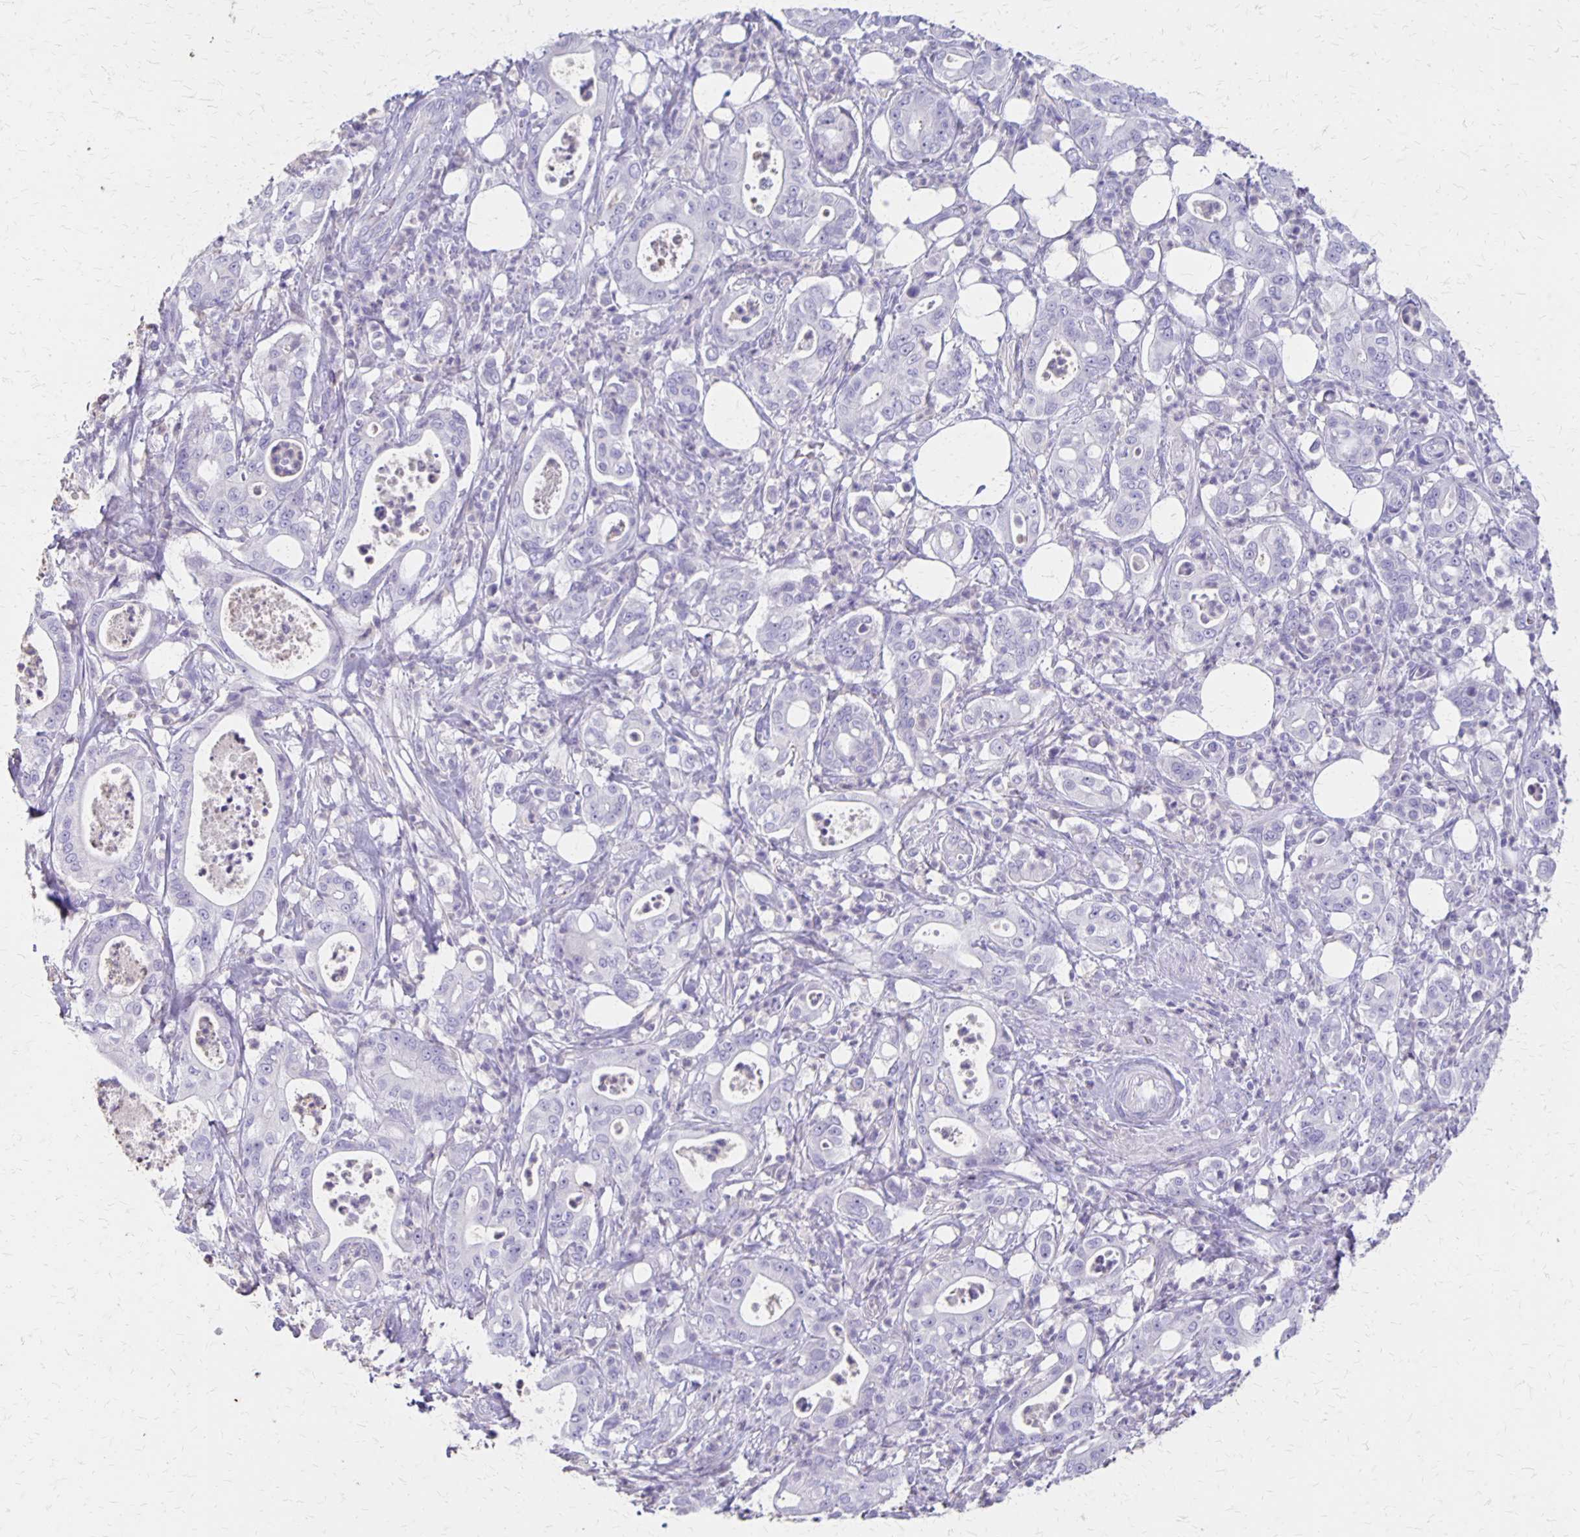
{"staining": {"intensity": "negative", "quantity": "none", "location": "none"}, "tissue": "pancreatic cancer", "cell_type": "Tumor cells", "image_type": "cancer", "snomed": [{"axis": "morphology", "description": "Adenocarcinoma, NOS"}, {"axis": "topography", "description": "Pancreas"}], "caption": "Histopathology image shows no significant protein staining in tumor cells of pancreatic adenocarcinoma.", "gene": "SEPTIN5", "patient": {"sex": "male", "age": 71}}